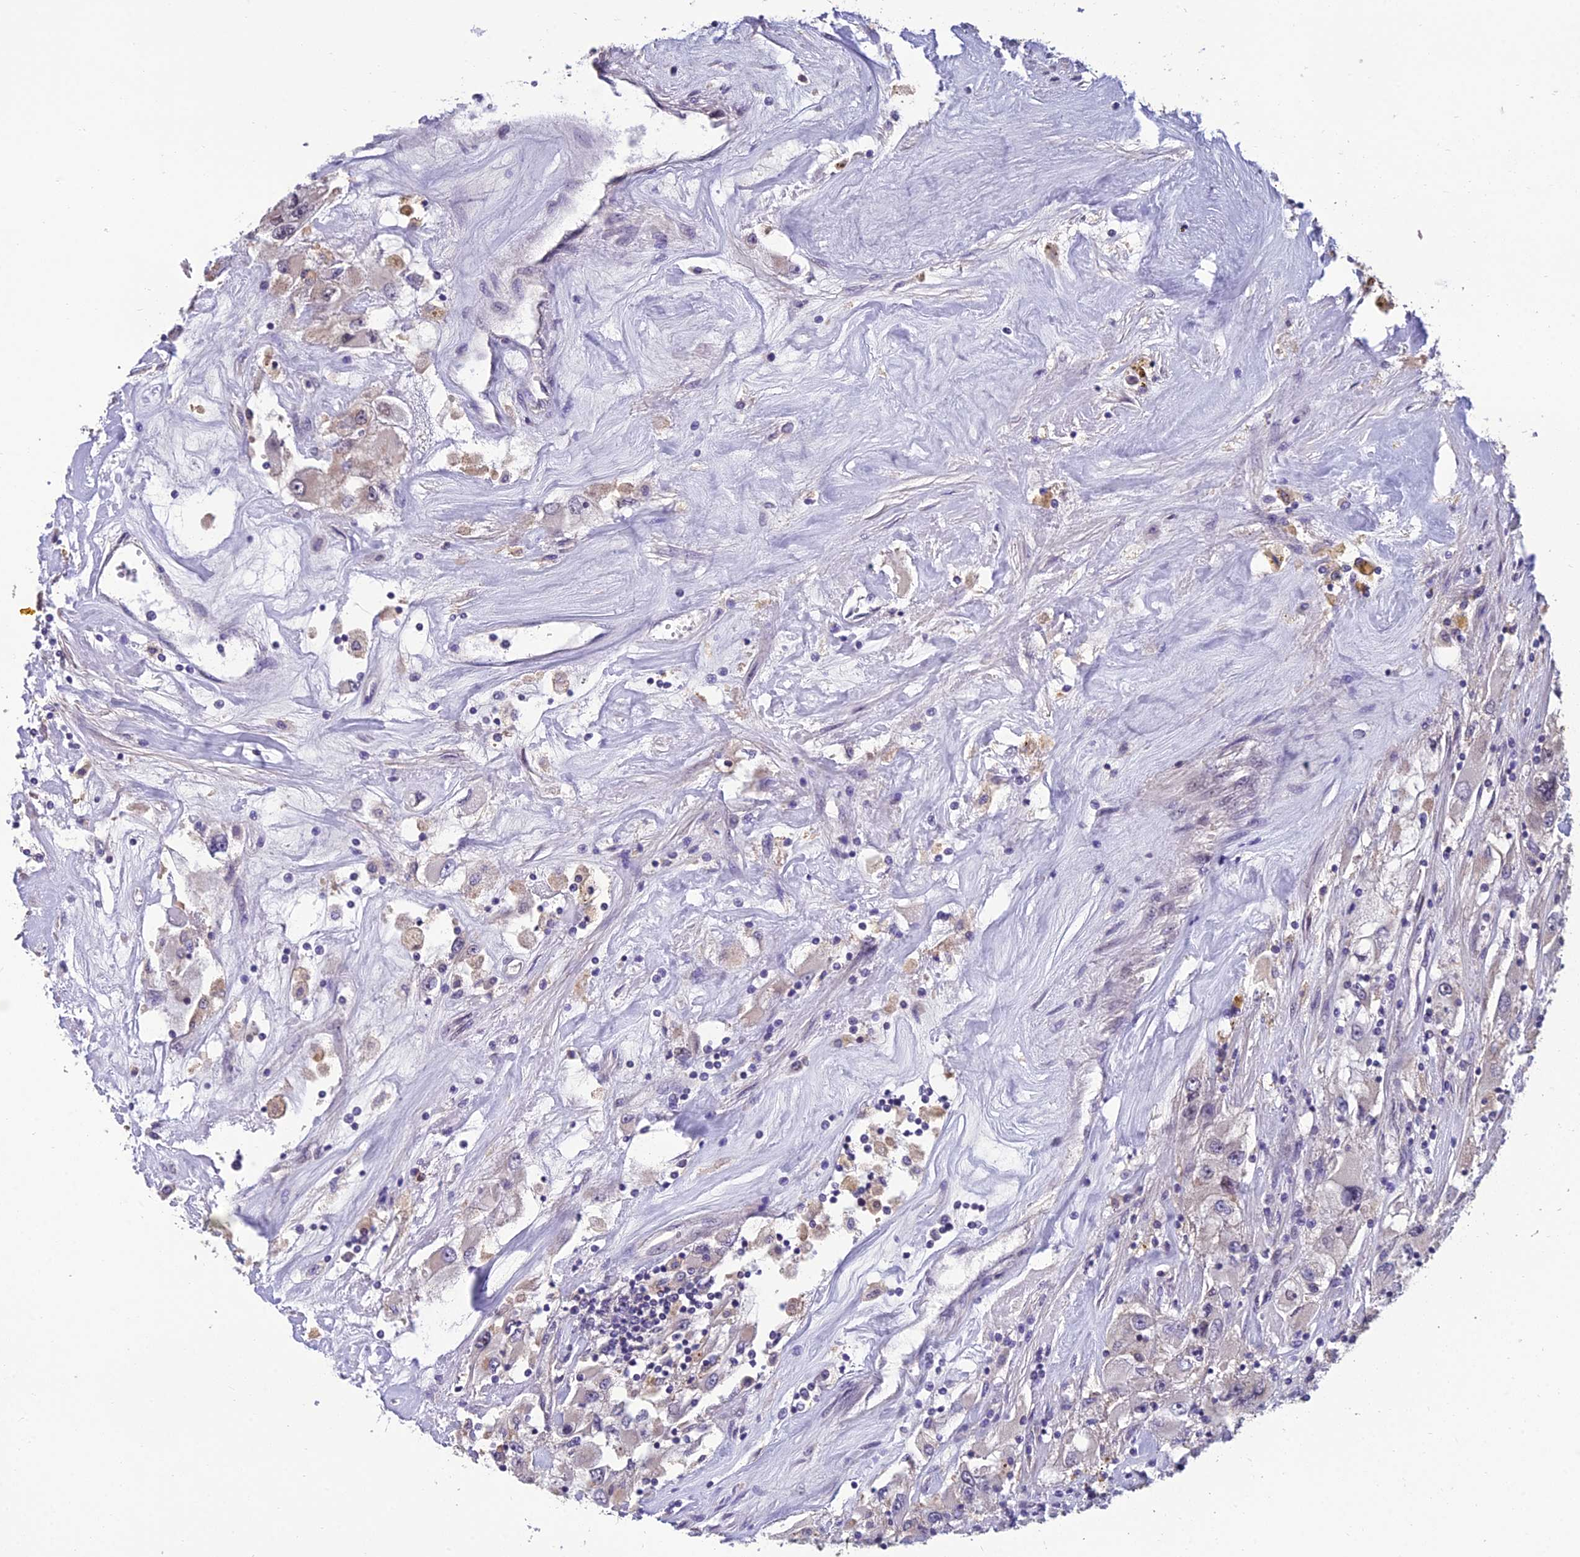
{"staining": {"intensity": "negative", "quantity": "none", "location": "none"}, "tissue": "renal cancer", "cell_type": "Tumor cells", "image_type": "cancer", "snomed": [{"axis": "morphology", "description": "Adenocarcinoma, NOS"}, {"axis": "topography", "description": "Kidney"}], "caption": "A high-resolution micrograph shows immunohistochemistry staining of renal cancer, which reveals no significant staining in tumor cells.", "gene": "GRWD1", "patient": {"sex": "female", "age": 52}}